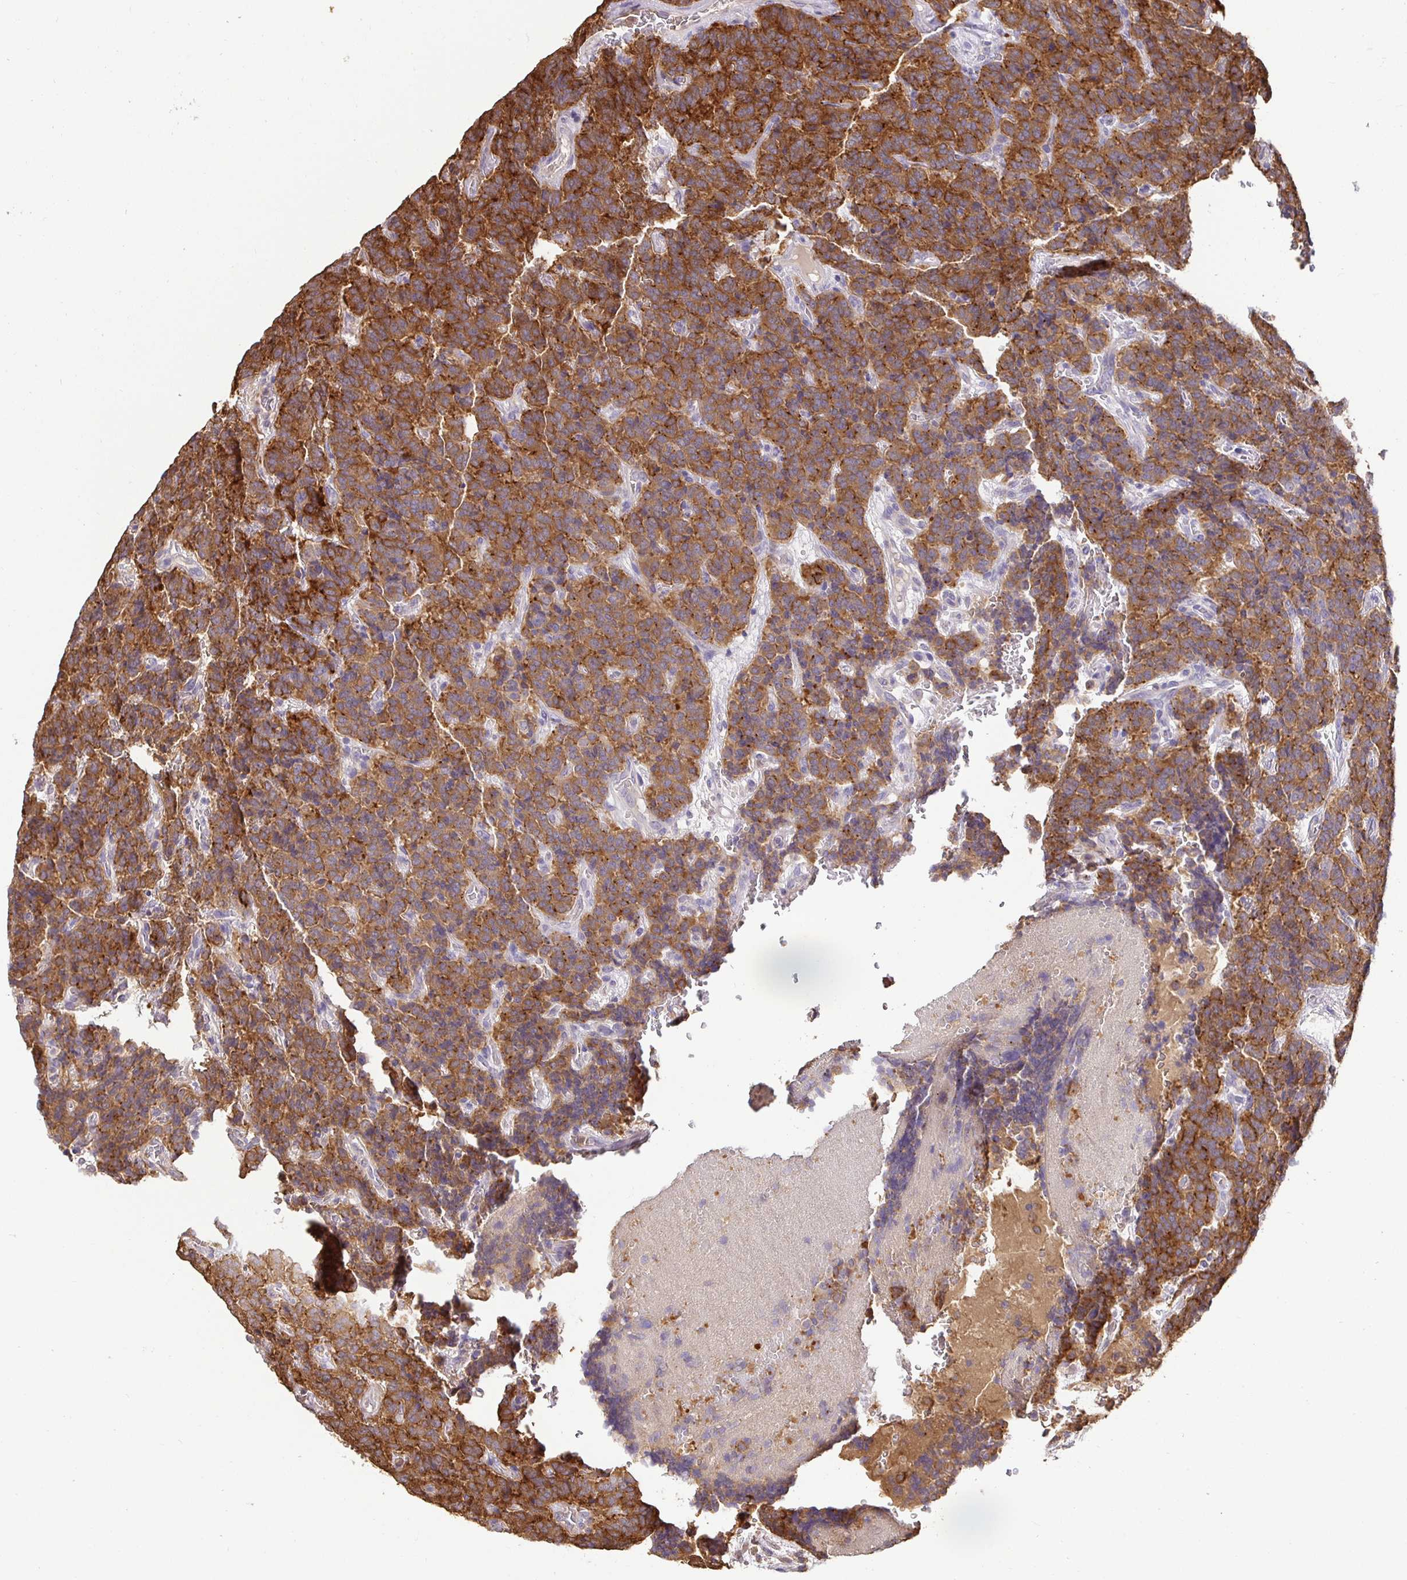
{"staining": {"intensity": "strong", "quantity": ">75%", "location": "cytoplasmic/membranous"}, "tissue": "carcinoid", "cell_type": "Tumor cells", "image_type": "cancer", "snomed": [{"axis": "morphology", "description": "Carcinoid, malignant, NOS"}, {"axis": "topography", "description": "Pancreas"}], "caption": "Protein expression analysis of malignant carcinoid shows strong cytoplasmic/membranous staining in approximately >75% of tumor cells.", "gene": "MAPK8IP3", "patient": {"sex": "male", "age": 36}}